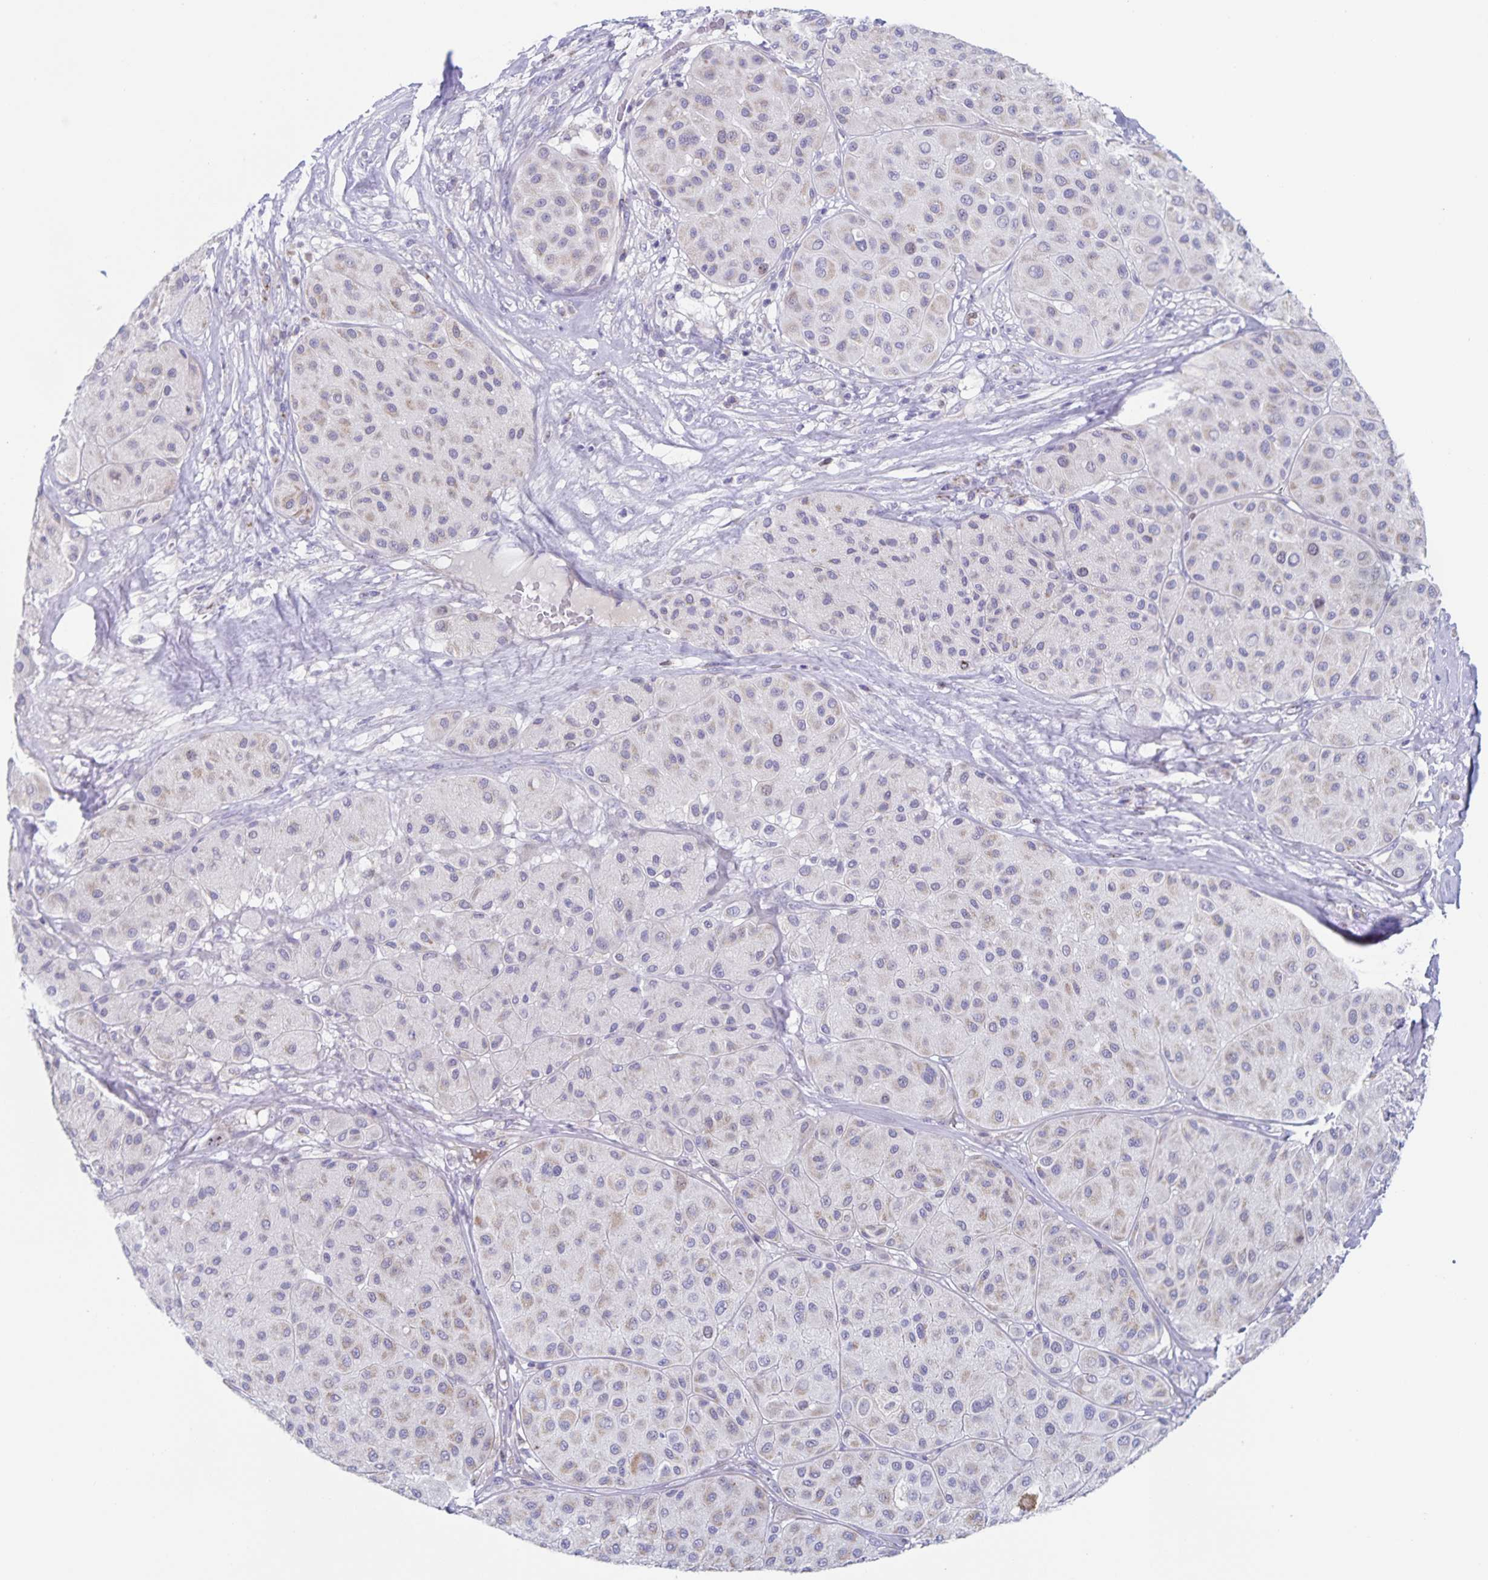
{"staining": {"intensity": "weak", "quantity": "<25%", "location": "cytoplasmic/membranous"}, "tissue": "melanoma", "cell_type": "Tumor cells", "image_type": "cancer", "snomed": [{"axis": "morphology", "description": "Malignant melanoma, Metastatic site"}, {"axis": "topography", "description": "Smooth muscle"}], "caption": "IHC histopathology image of human malignant melanoma (metastatic site) stained for a protein (brown), which reveals no staining in tumor cells.", "gene": "CENPH", "patient": {"sex": "male", "age": 41}}